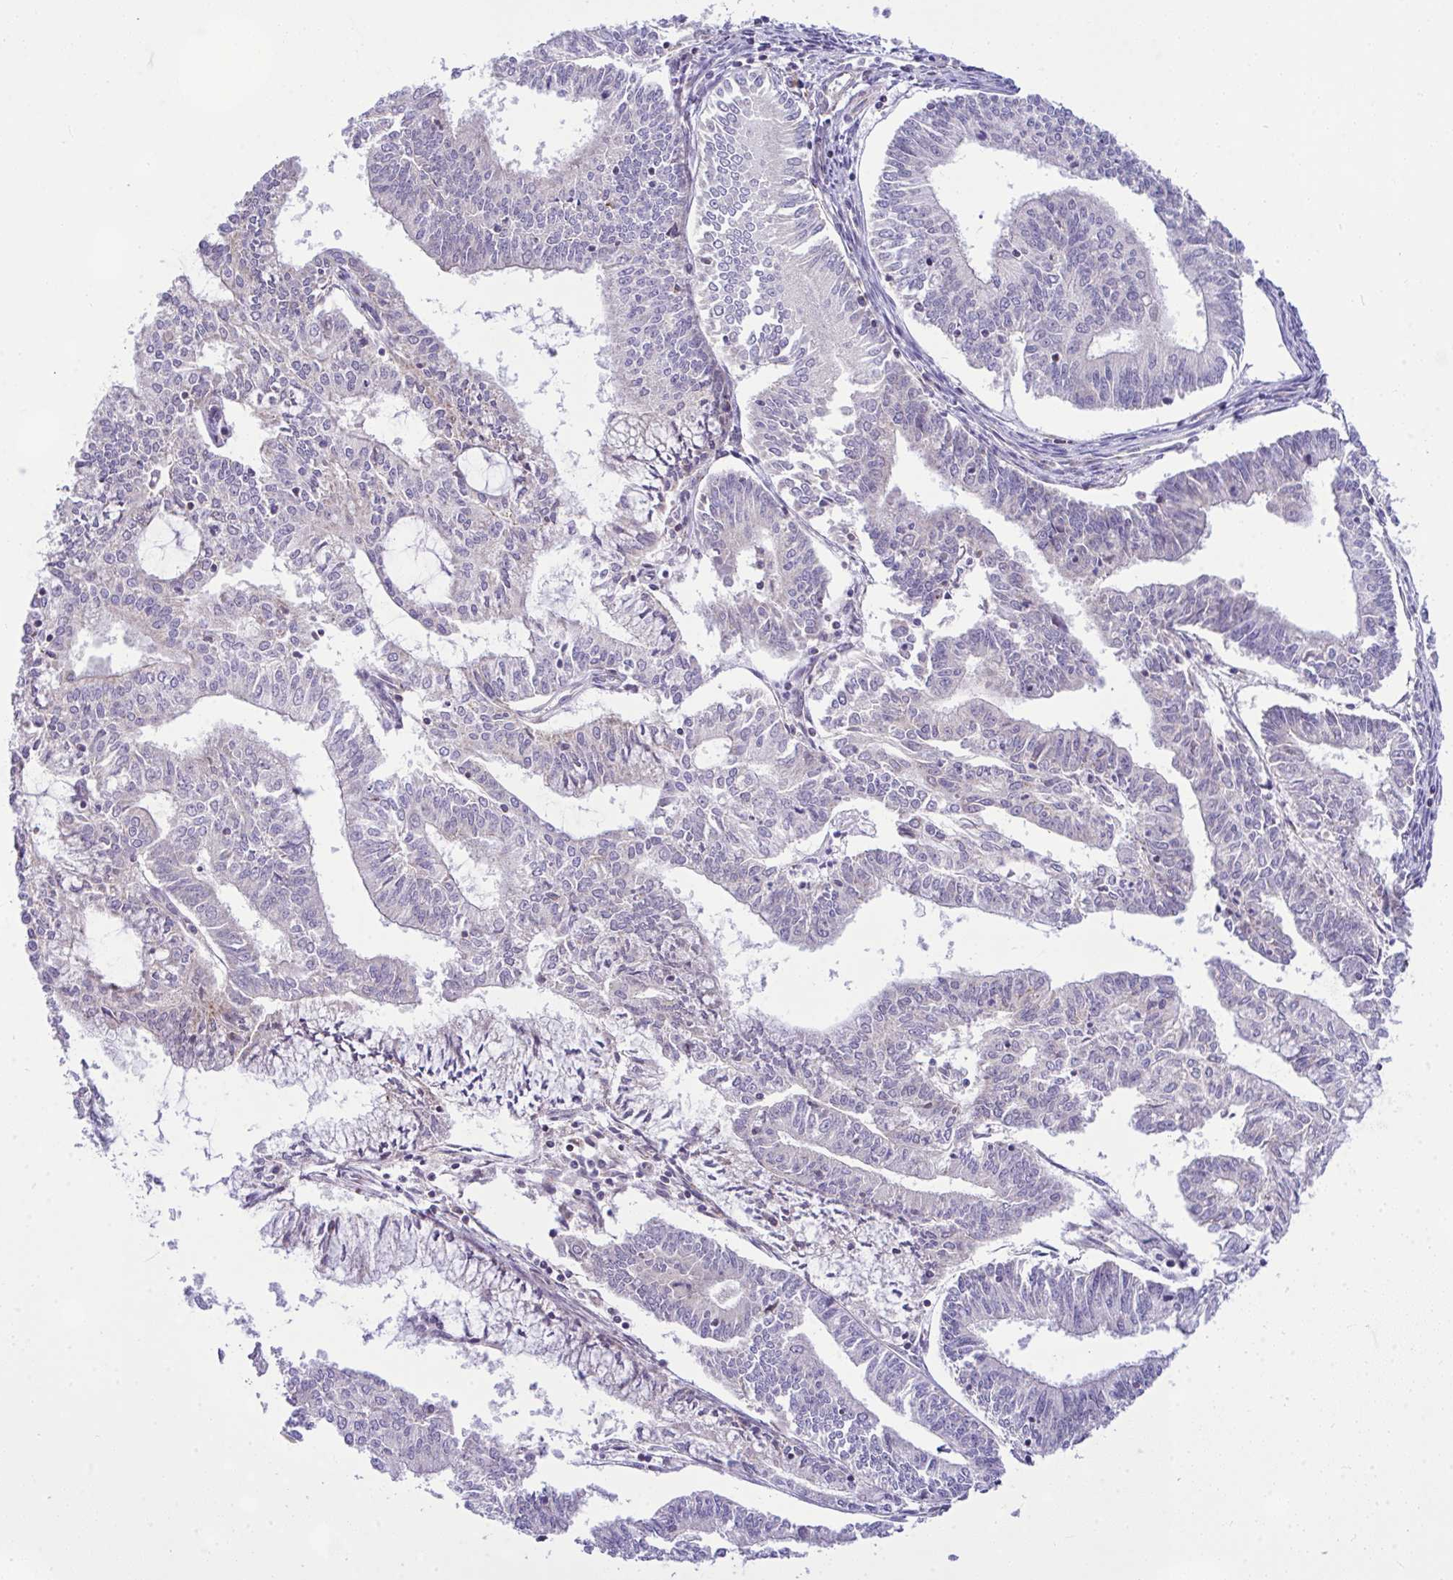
{"staining": {"intensity": "negative", "quantity": "none", "location": "none"}, "tissue": "endometrial cancer", "cell_type": "Tumor cells", "image_type": "cancer", "snomed": [{"axis": "morphology", "description": "Adenocarcinoma, NOS"}, {"axis": "topography", "description": "Endometrium"}], "caption": "Immunohistochemistry (IHC) micrograph of neoplastic tissue: human adenocarcinoma (endometrial) stained with DAB (3,3'-diaminobenzidine) shows no significant protein staining in tumor cells.", "gene": "CEP63", "patient": {"sex": "female", "age": 61}}